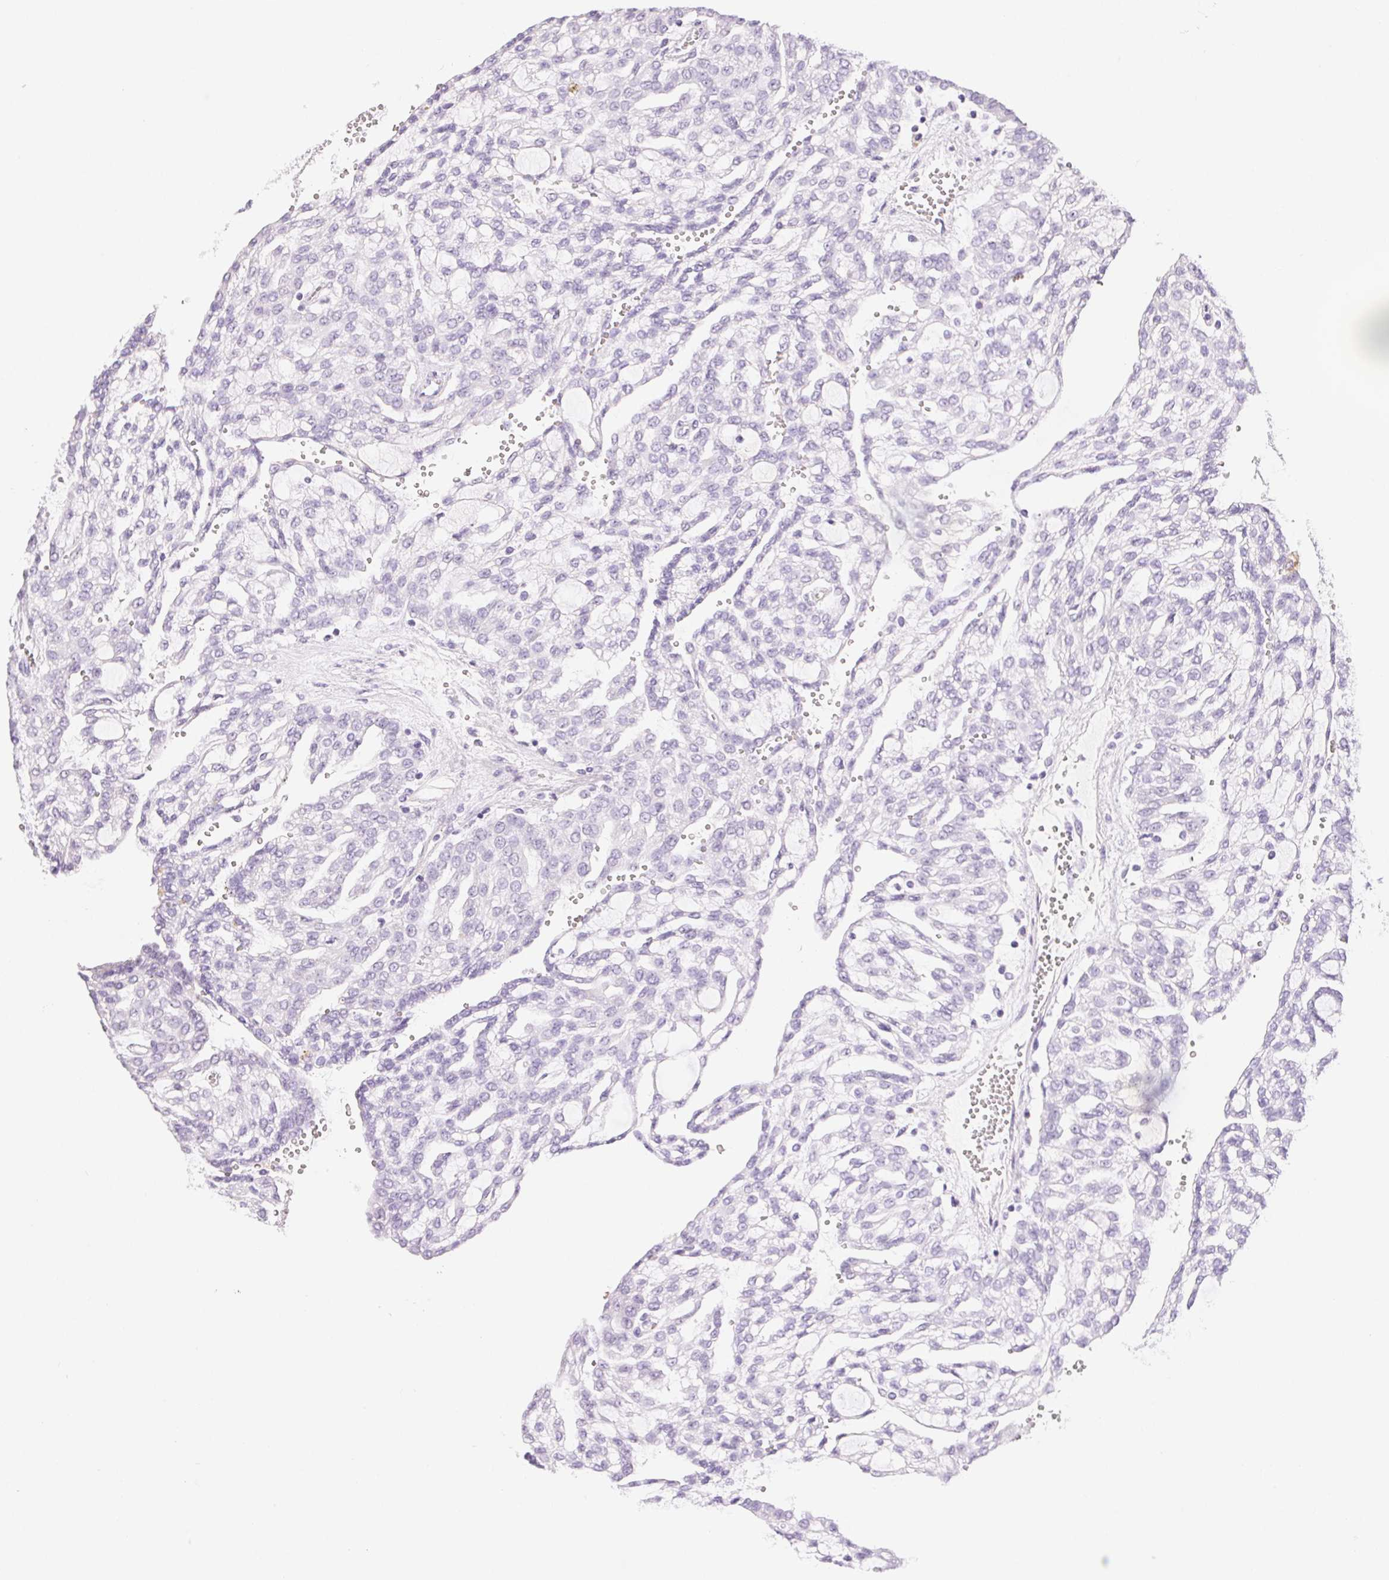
{"staining": {"intensity": "negative", "quantity": "none", "location": "none"}, "tissue": "renal cancer", "cell_type": "Tumor cells", "image_type": "cancer", "snomed": [{"axis": "morphology", "description": "Adenocarcinoma, NOS"}, {"axis": "topography", "description": "Kidney"}], "caption": "The immunohistochemistry histopathology image has no significant staining in tumor cells of renal cancer (adenocarcinoma) tissue. (Immunohistochemistry (ihc), brightfield microscopy, high magnification).", "gene": "CLDN16", "patient": {"sex": "male", "age": 63}}